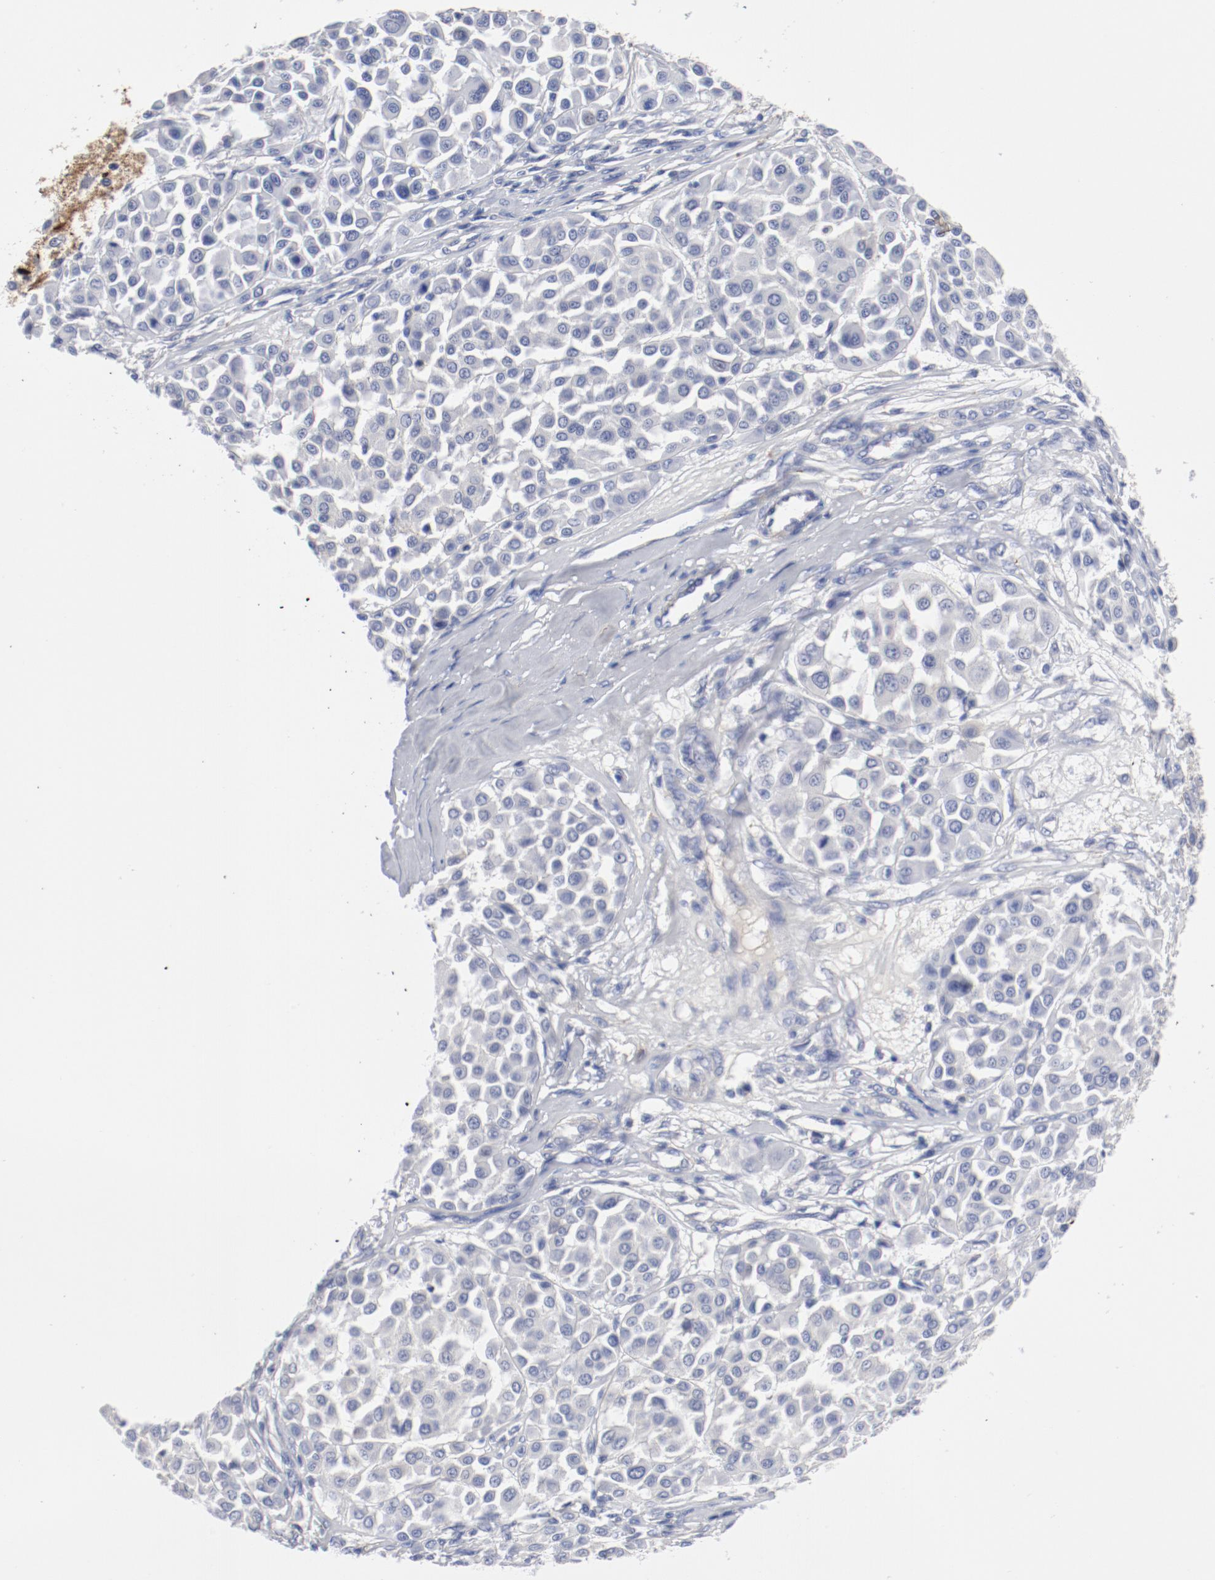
{"staining": {"intensity": "negative", "quantity": "none", "location": "none"}, "tissue": "melanoma", "cell_type": "Tumor cells", "image_type": "cancer", "snomed": [{"axis": "morphology", "description": "Malignant melanoma, Metastatic site"}, {"axis": "topography", "description": "Soft tissue"}], "caption": "This is a photomicrograph of immunohistochemistry (IHC) staining of melanoma, which shows no positivity in tumor cells.", "gene": "TSPAN6", "patient": {"sex": "male", "age": 41}}